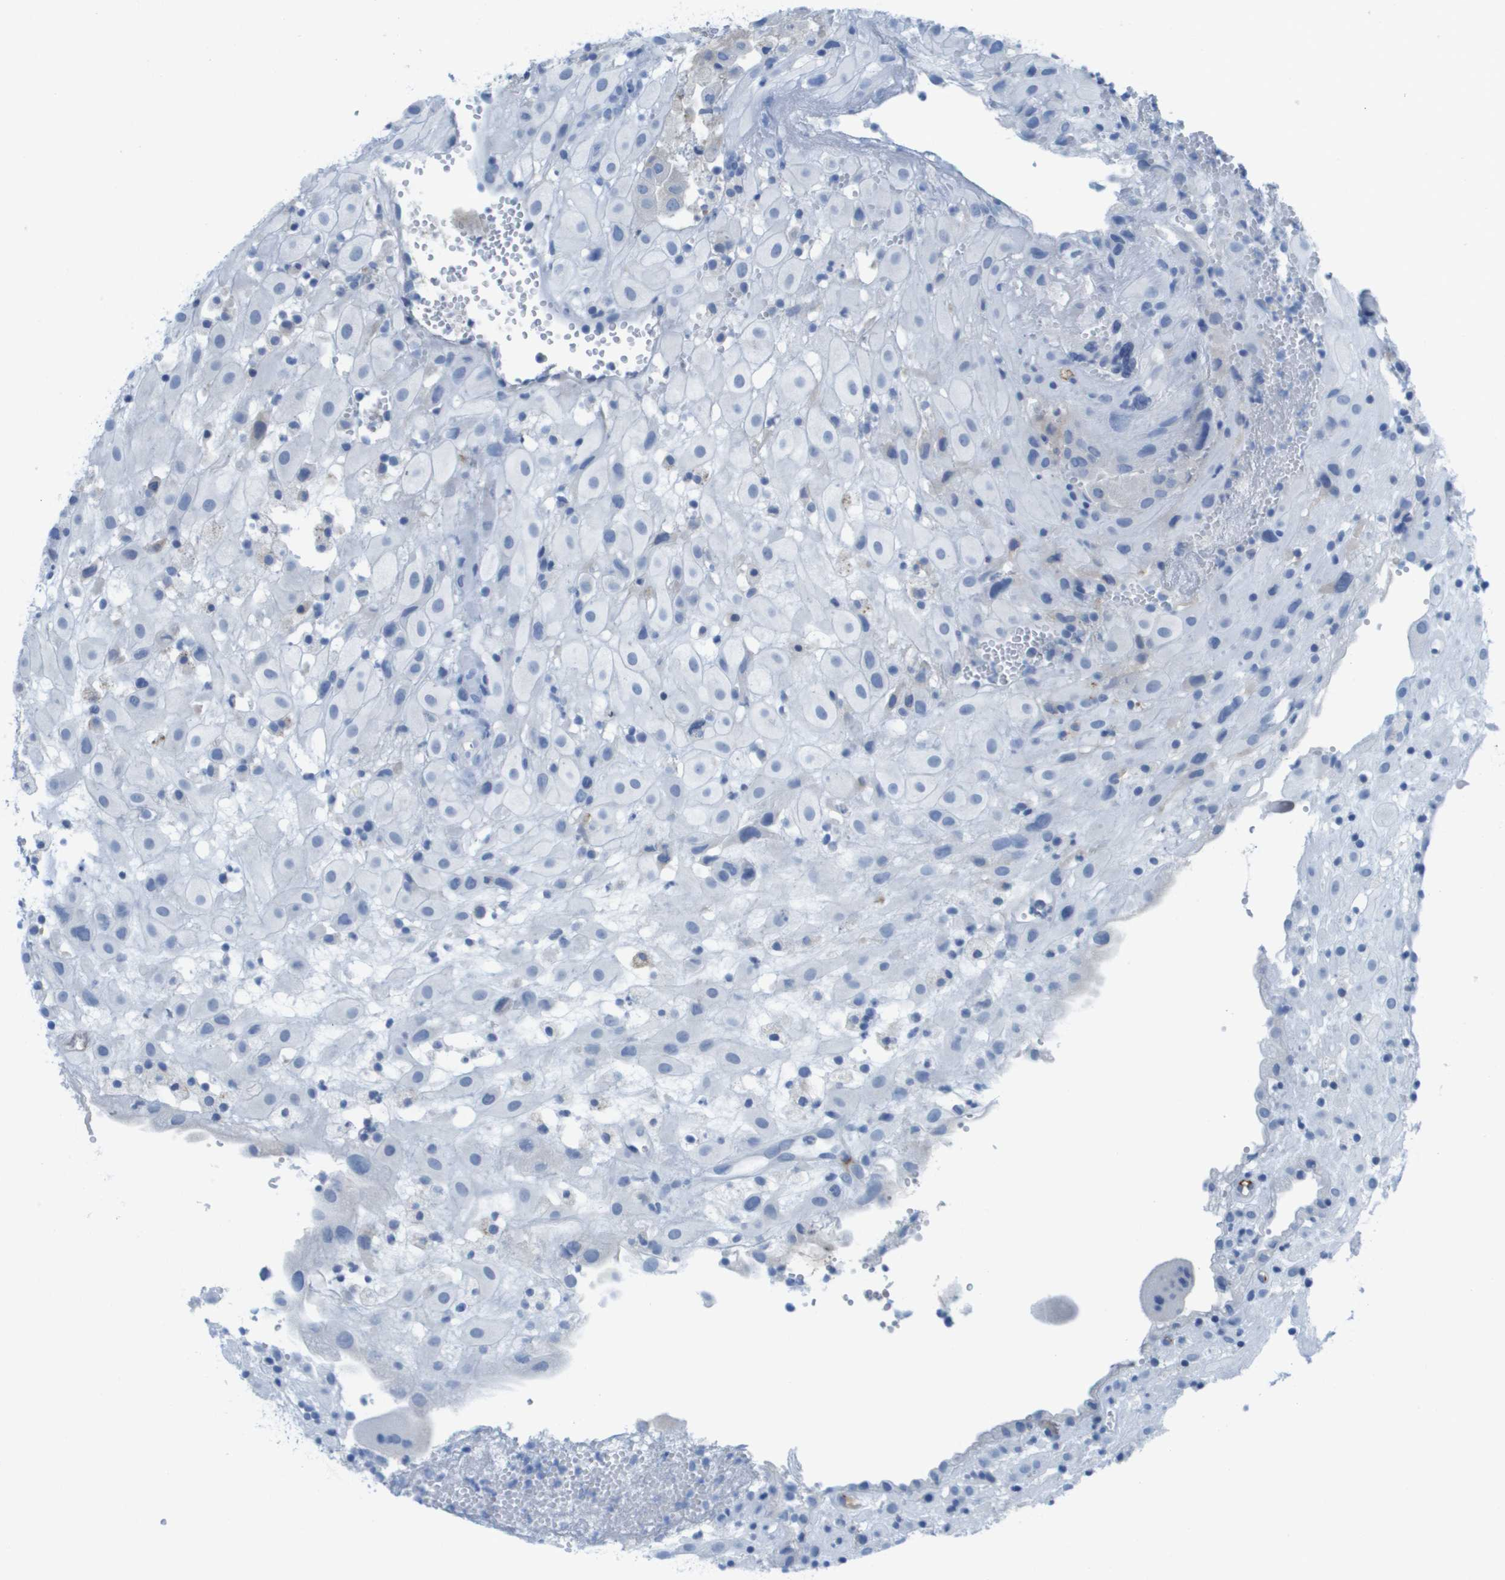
{"staining": {"intensity": "negative", "quantity": "none", "location": "none"}, "tissue": "placenta", "cell_type": "Decidual cells", "image_type": "normal", "snomed": [{"axis": "morphology", "description": "Normal tissue, NOS"}, {"axis": "topography", "description": "Placenta"}], "caption": "A high-resolution image shows IHC staining of unremarkable placenta, which demonstrates no significant staining in decidual cells.", "gene": "GPR18", "patient": {"sex": "female", "age": 18}}